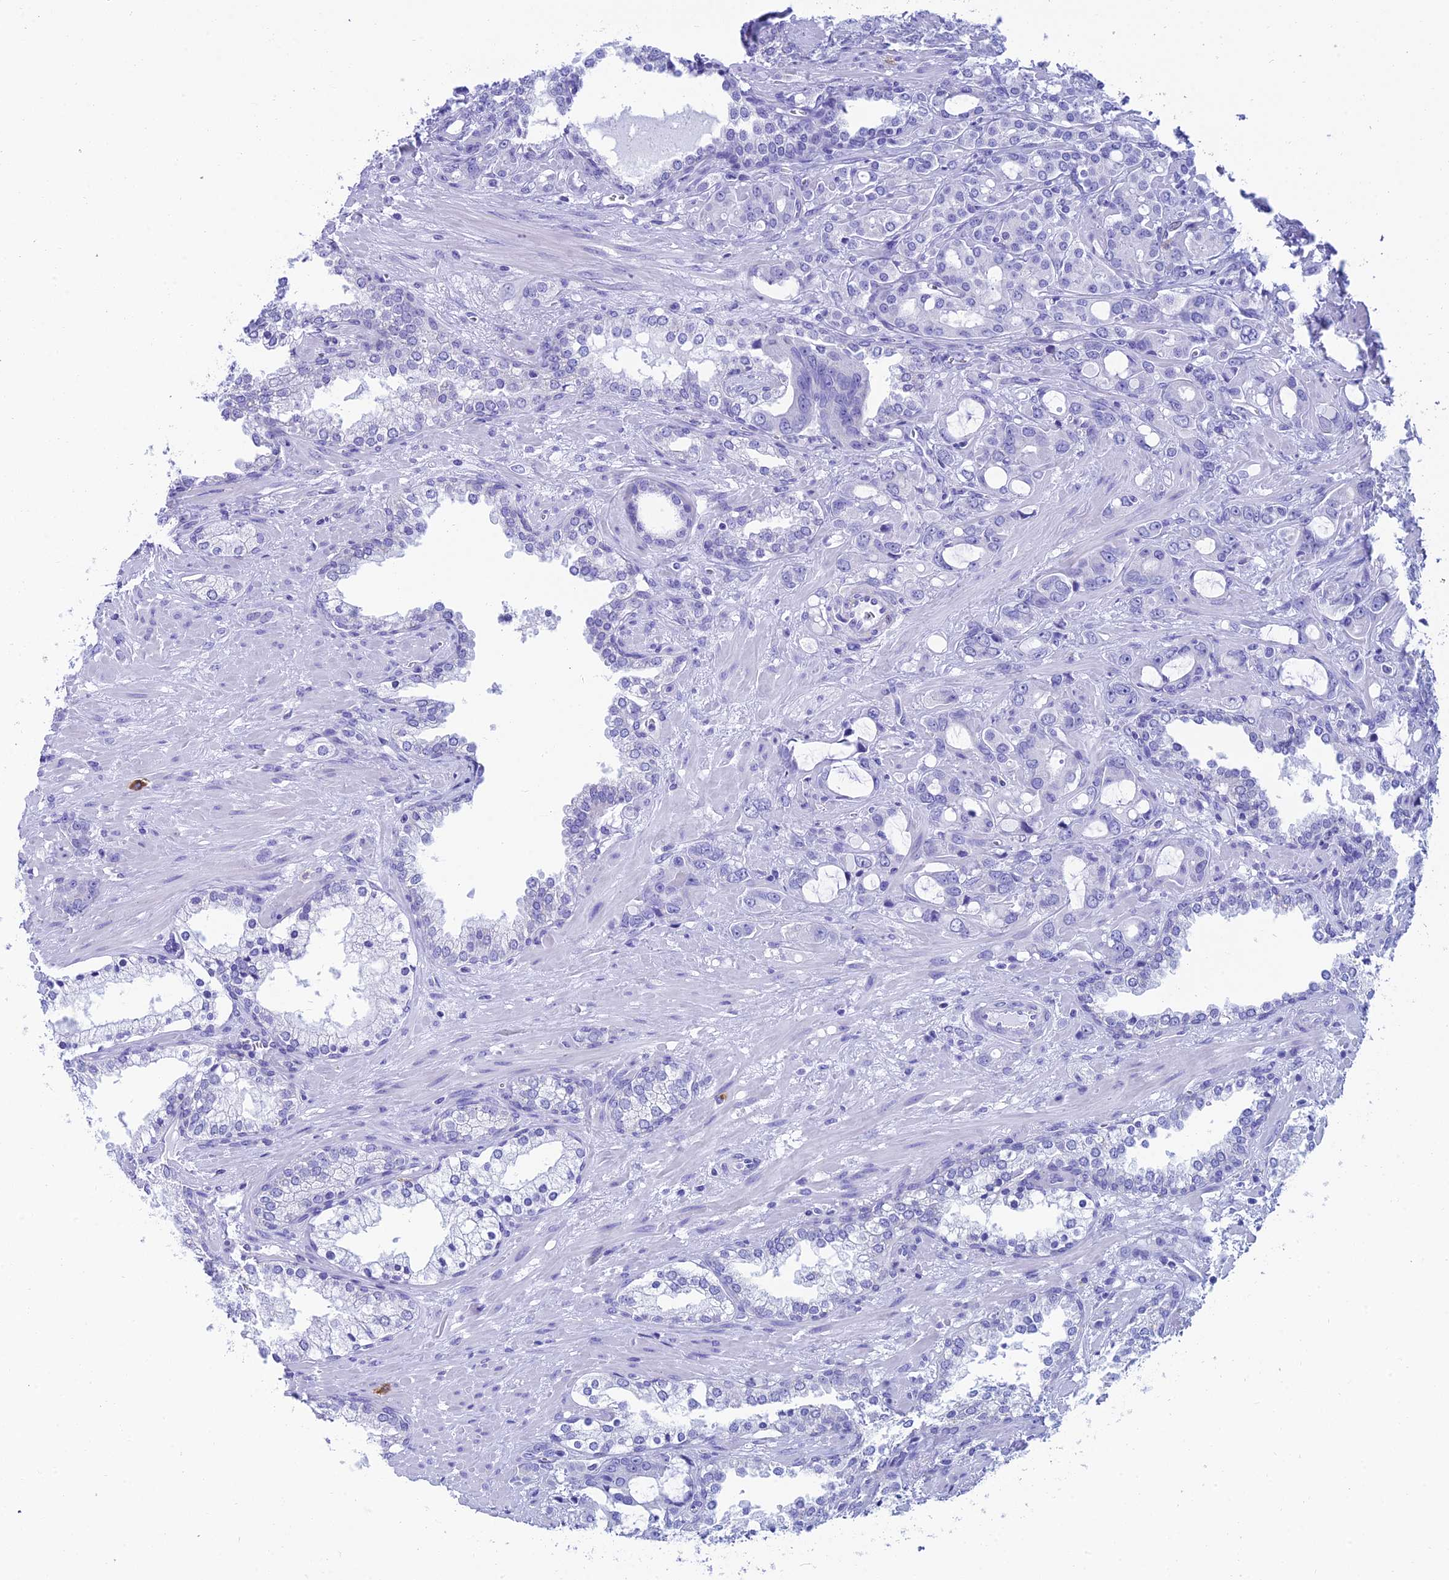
{"staining": {"intensity": "negative", "quantity": "none", "location": "none"}, "tissue": "prostate cancer", "cell_type": "Tumor cells", "image_type": "cancer", "snomed": [{"axis": "morphology", "description": "Adenocarcinoma, High grade"}, {"axis": "topography", "description": "Prostate"}], "caption": "Immunohistochemistry (IHC) of high-grade adenocarcinoma (prostate) displays no expression in tumor cells. (DAB (3,3'-diaminobenzidine) immunohistochemistry (IHC), high magnification).", "gene": "REEP4", "patient": {"sex": "male", "age": 72}}